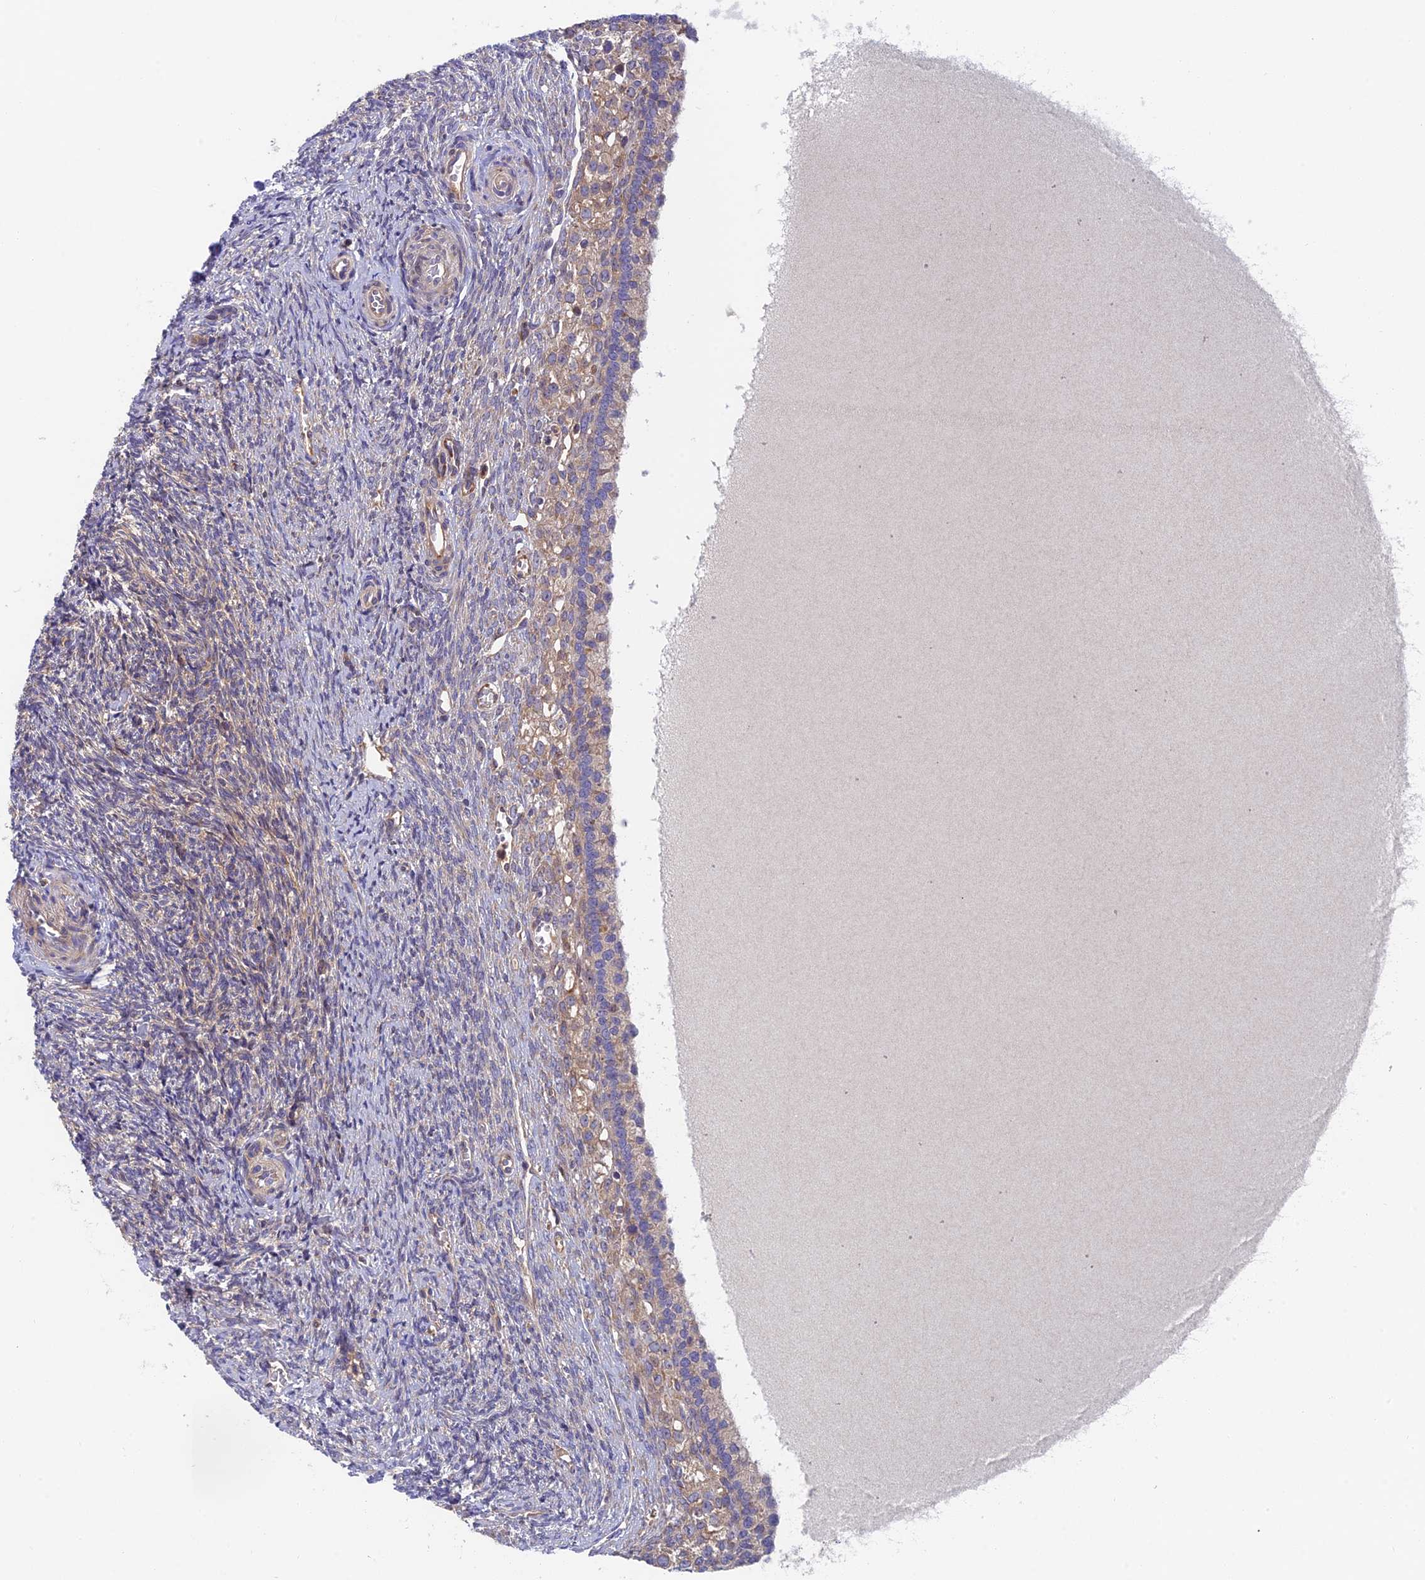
{"staining": {"intensity": "negative", "quantity": "none", "location": "none"}, "tissue": "ovary", "cell_type": "Ovarian stroma cells", "image_type": "normal", "snomed": [{"axis": "morphology", "description": "Normal tissue, NOS"}, {"axis": "topography", "description": "Ovary"}], "caption": "Benign ovary was stained to show a protein in brown. There is no significant positivity in ovarian stroma cells.", "gene": "IPO5", "patient": {"sex": "female", "age": 41}}